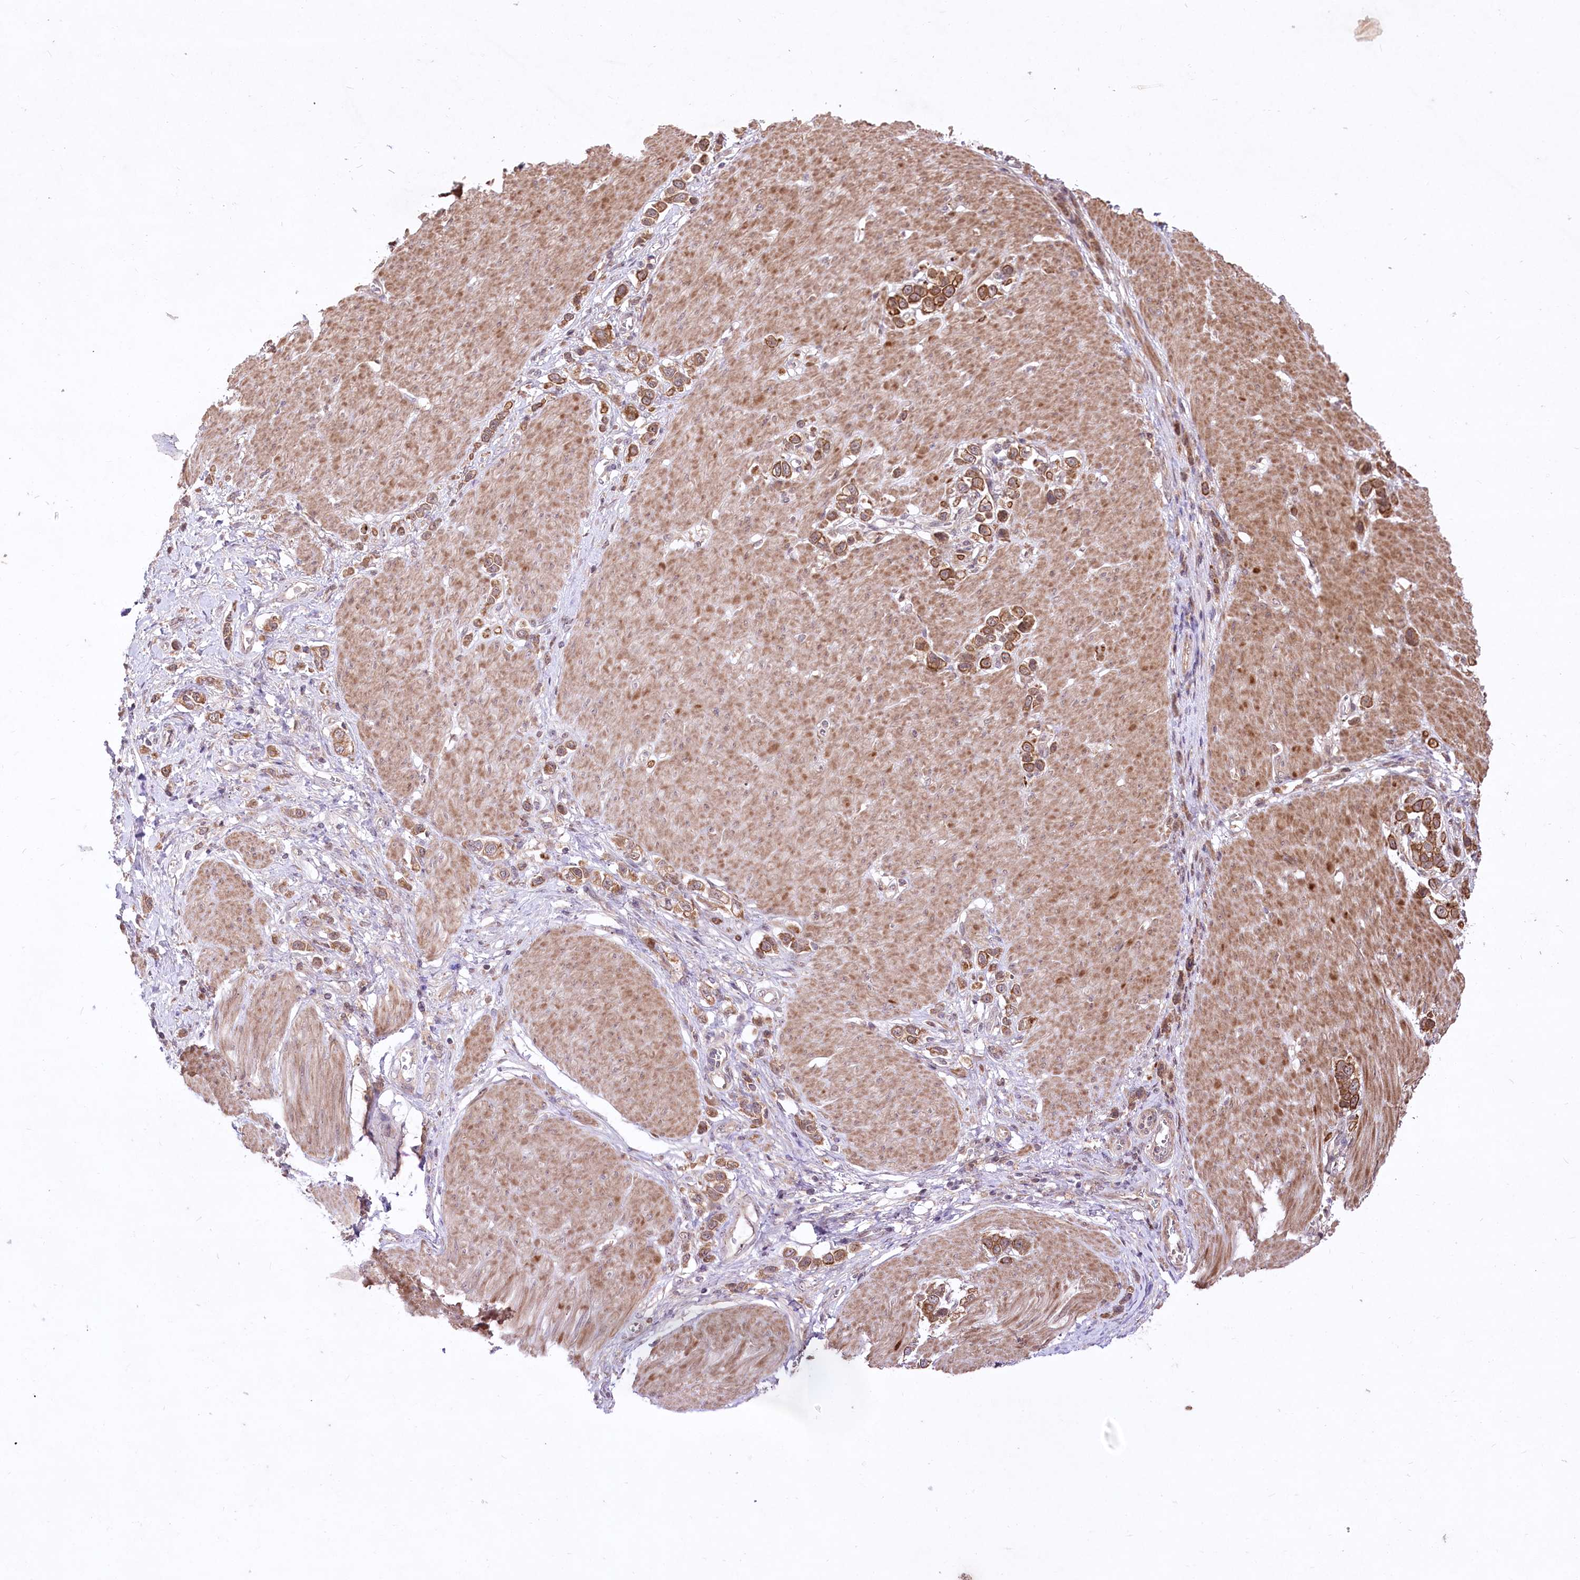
{"staining": {"intensity": "moderate", "quantity": ">75%", "location": "cytoplasmic/membranous"}, "tissue": "stomach cancer", "cell_type": "Tumor cells", "image_type": "cancer", "snomed": [{"axis": "morphology", "description": "Normal tissue, NOS"}, {"axis": "morphology", "description": "Adenocarcinoma, NOS"}, {"axis": "topography", "description": "Stomach, upper"}, {"axis": "topography", "description": "Stomach"}], "caption": "A micrograph showing moderate cytoplasmic/membranous staining in approximately >75% of tumor cells in stomach cancer, as visualized by brown immunohistochemical staining.", "gene": "HELT", "patient": {"sex": "female", "age": 65}}